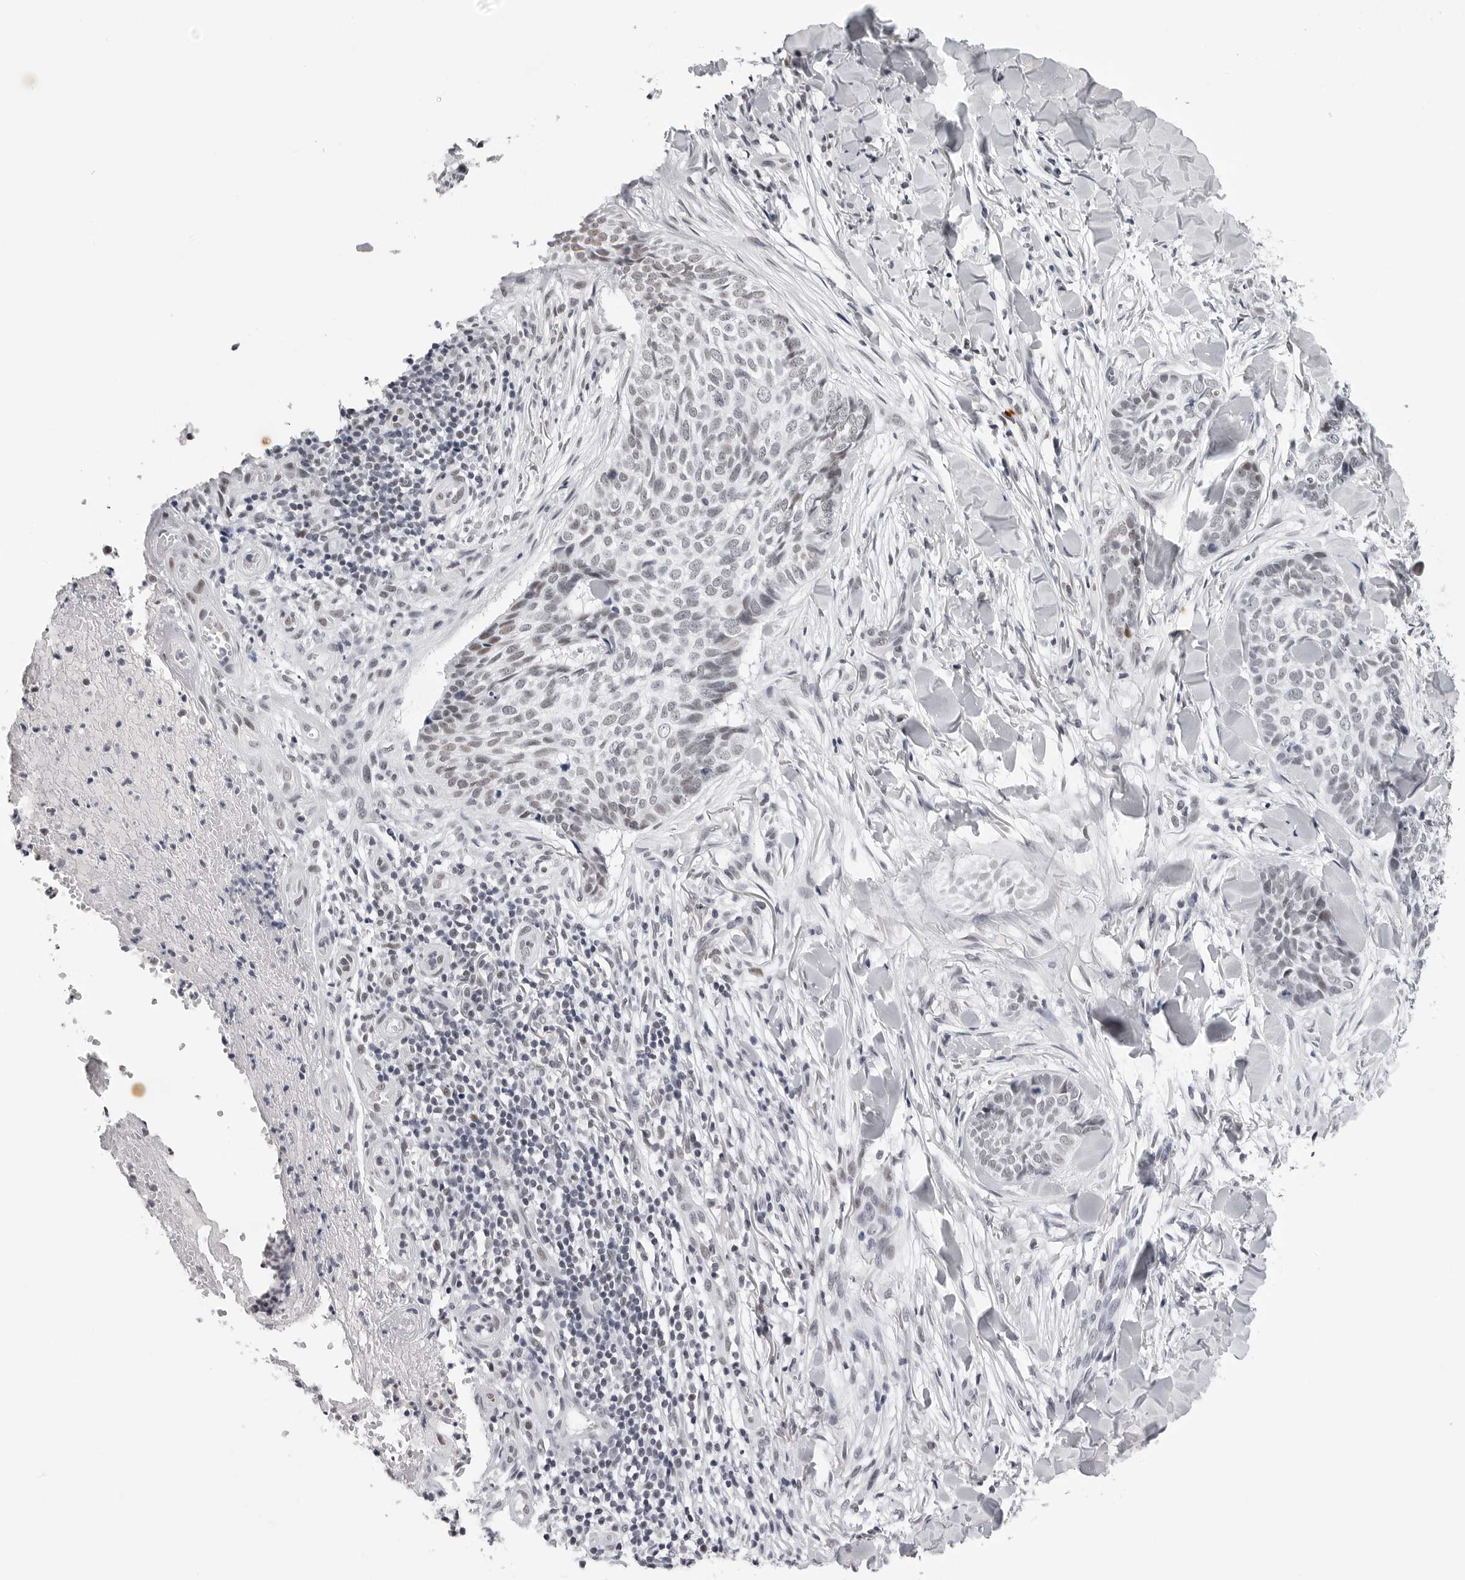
{"staining": {"intensity": "weak", "quantity": "<25%", "location": "nuclear"}, "tissue": "skin cancer", "cell_type": "Tumor cells", "image_type": "cancer", "snomed": [{"axis": "morphology", "description": "Normal tissue, NOS"}, {"axis": "morphology", "description": "Basal cell carcinoma"}, {"axis": "topography", "description": "Skin"}], "caption": "Immunohistochemistry (IHC) photomicrograph of human skin cancer (basal cell carcinoma) stained for a protein (brown), which displays no positivity in tumor cells.", "gene": "SF3B4", "patient": {"sex": "male", "age": 67}}